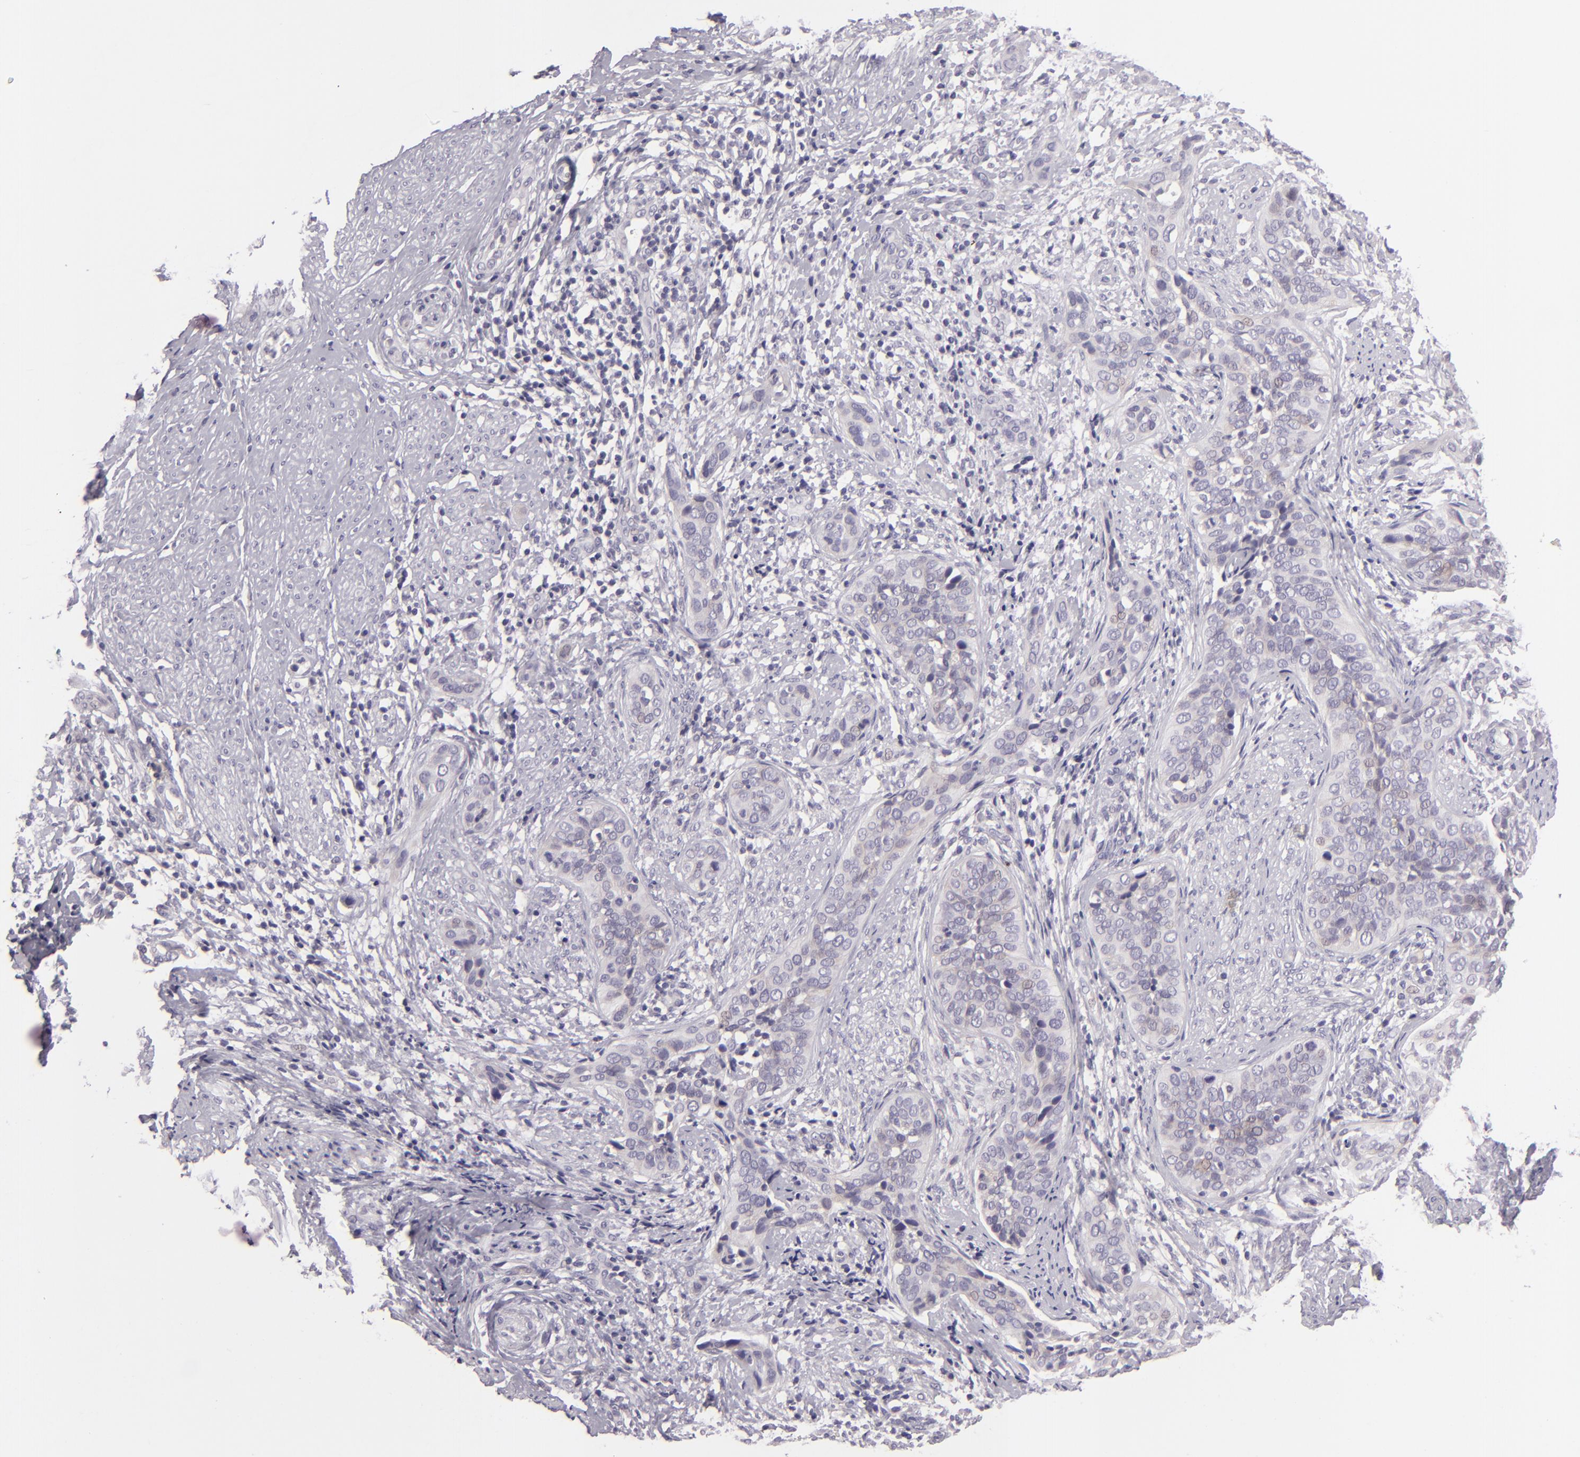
{"staining": {"intensity": "negative", "quantity": "none", "location": "none"}, "tissue": "cervical cancer", "cell_type": "Tumor cells", "image_type": "cancer", "snomed": [{"axis": "morphology", "description": "Squamous cell carcinoma, NOS"}, {"axis": "topography", "description": "Cervix"}], "caption": "An immunohistochemistry image of cervical cancer is shown. There is no staining in tumor cells of cervical cancer. Brightfield microscopy of immunohistochemistry (IHC) stained with DAB (3,3'-diaminobenzidine) (brown) and hematoxylin (blue), captured at high magnification.", "gene": "EGFL6", "patient": {"sex": "female", "age": 31}}